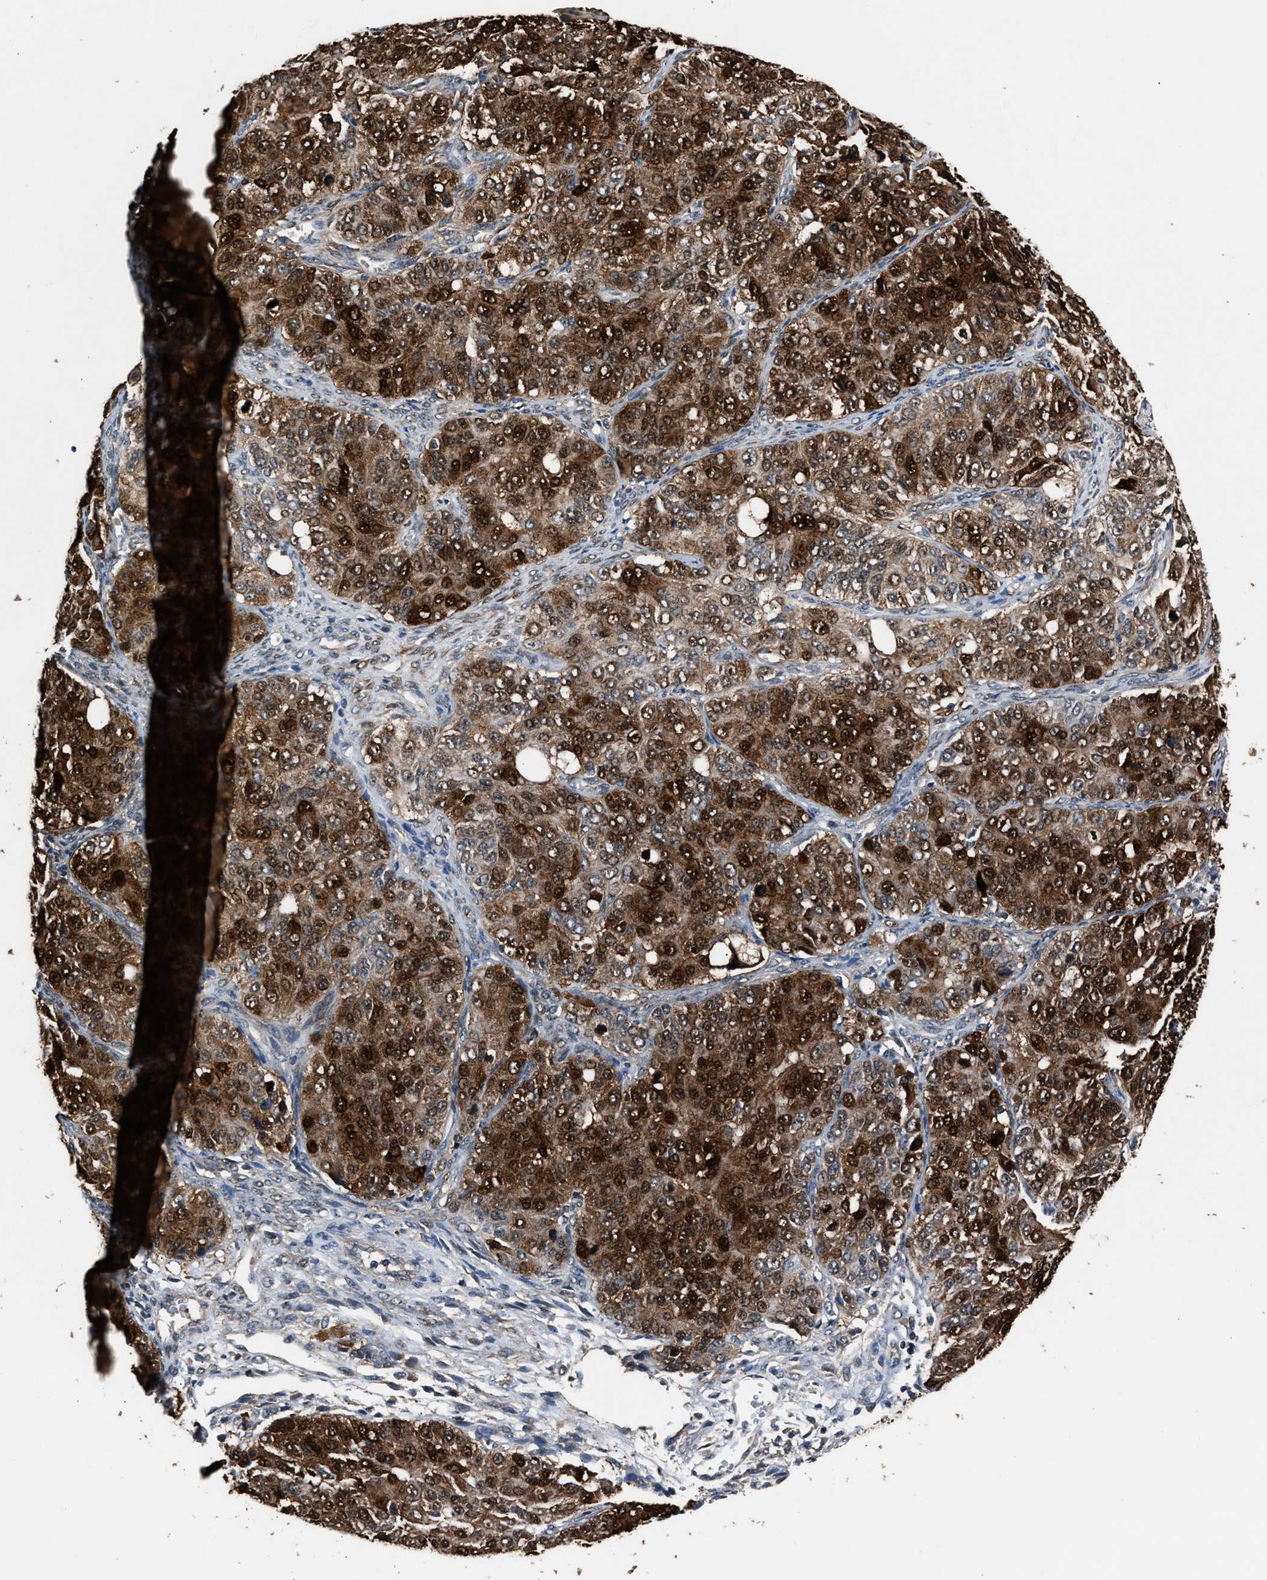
{"staining": {"intensity": "strong", "quantity": ">75%", "location": "cytoplasmic/membranous,nuclear"}, "tissue": "ovarian cancer", "cell_type": "Tumor cells", "image_type": "cancer", "snomed": [{"axis": "morphology", "description": "Carcinoma, endometroid"}, {"axis": "topography", "description": "Ovary"}], "caption": "Endometroid carcinoma (ovarian) was stained to show a protein in brown. There is high levels of strong cytoplasmic/membranous and nuclear positivity in approximately >75% of tumor cells.", "gene": "TP53I3", "patient": {"sex": "female", "age": 51}}